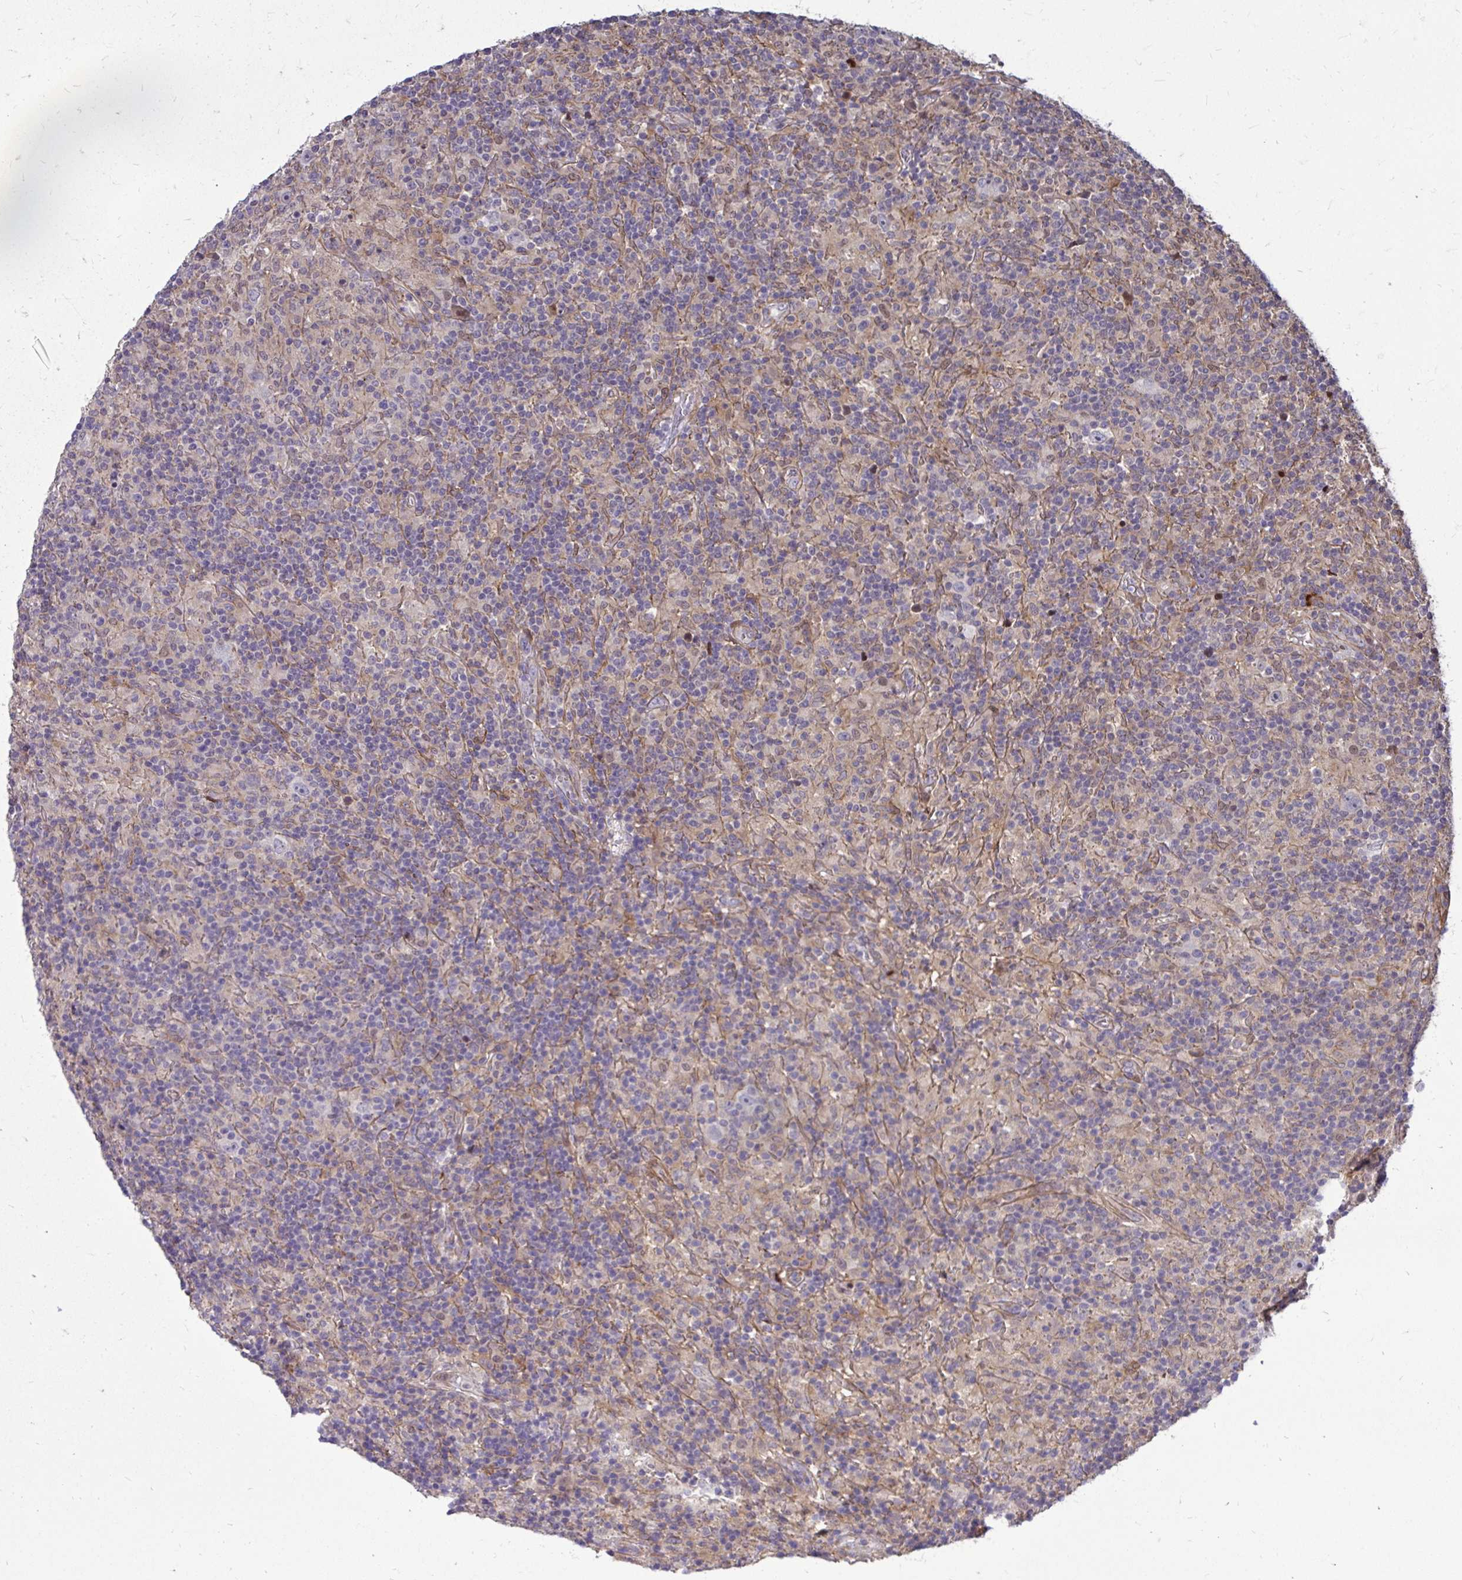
{"staining": {"intensity": "negative", "quantity": "none", "location": "none"}, "tissue": "lymphoma", "cell_type": "Tumor cells", "image_type": "cancer", "snomed": [{"axis": "morphology", "description": "Hodgkin's disease, NOS"}, {"axis": "topography", "description": "Lymph node"}], "caption": "This is an IHC micrograph of human Hodgkin's disease. There is no expression in tumor cells.", "gene": "TRIP6", "patient": {"sex": "male", "age": 70}}